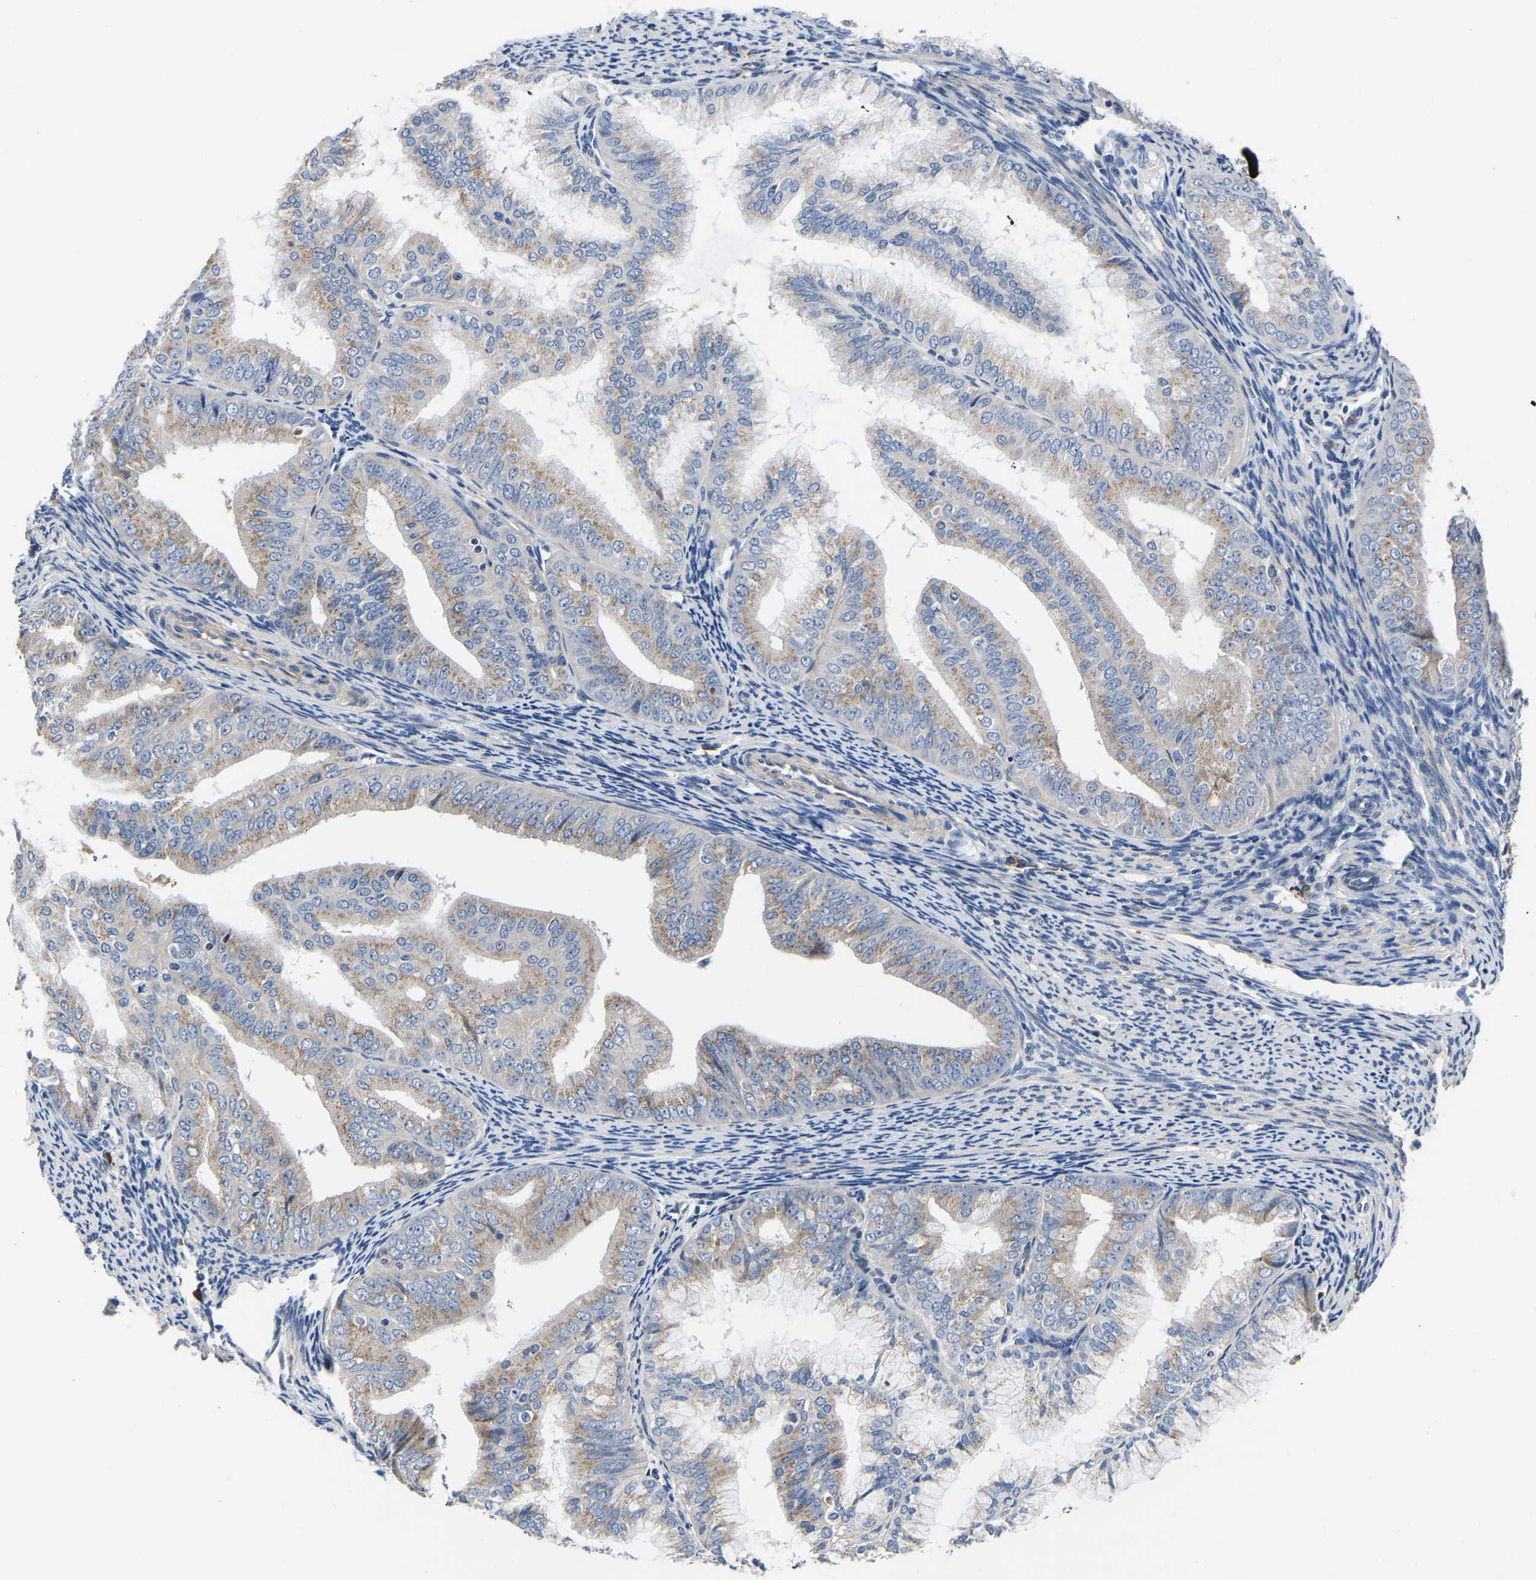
{"staining": {"intensity": "weak", "quantity": ">75%", "location": "cytoplasmic/membranous"}, "tissue": "endometrial cancer", "cell_type": "Tumor cells", "image_type": "cancer", "snomed": [{"axis": "morphology", "description": "Adenocarcinoma, NOS"}, {"axis": "topography", "description": "Endometrium"}], "caption": "This histopathology image demonstrates endometrial cancer (adenocarcinoma) stained with immunohistochemistry to label a protein in brown. The cytoplasmic/membranous of tumor cells show weak positivity for the protein. Nuclei are counter-stained blue.", "gene": "PDLIM7", "patient": {"sex": "female", "age": 63}}